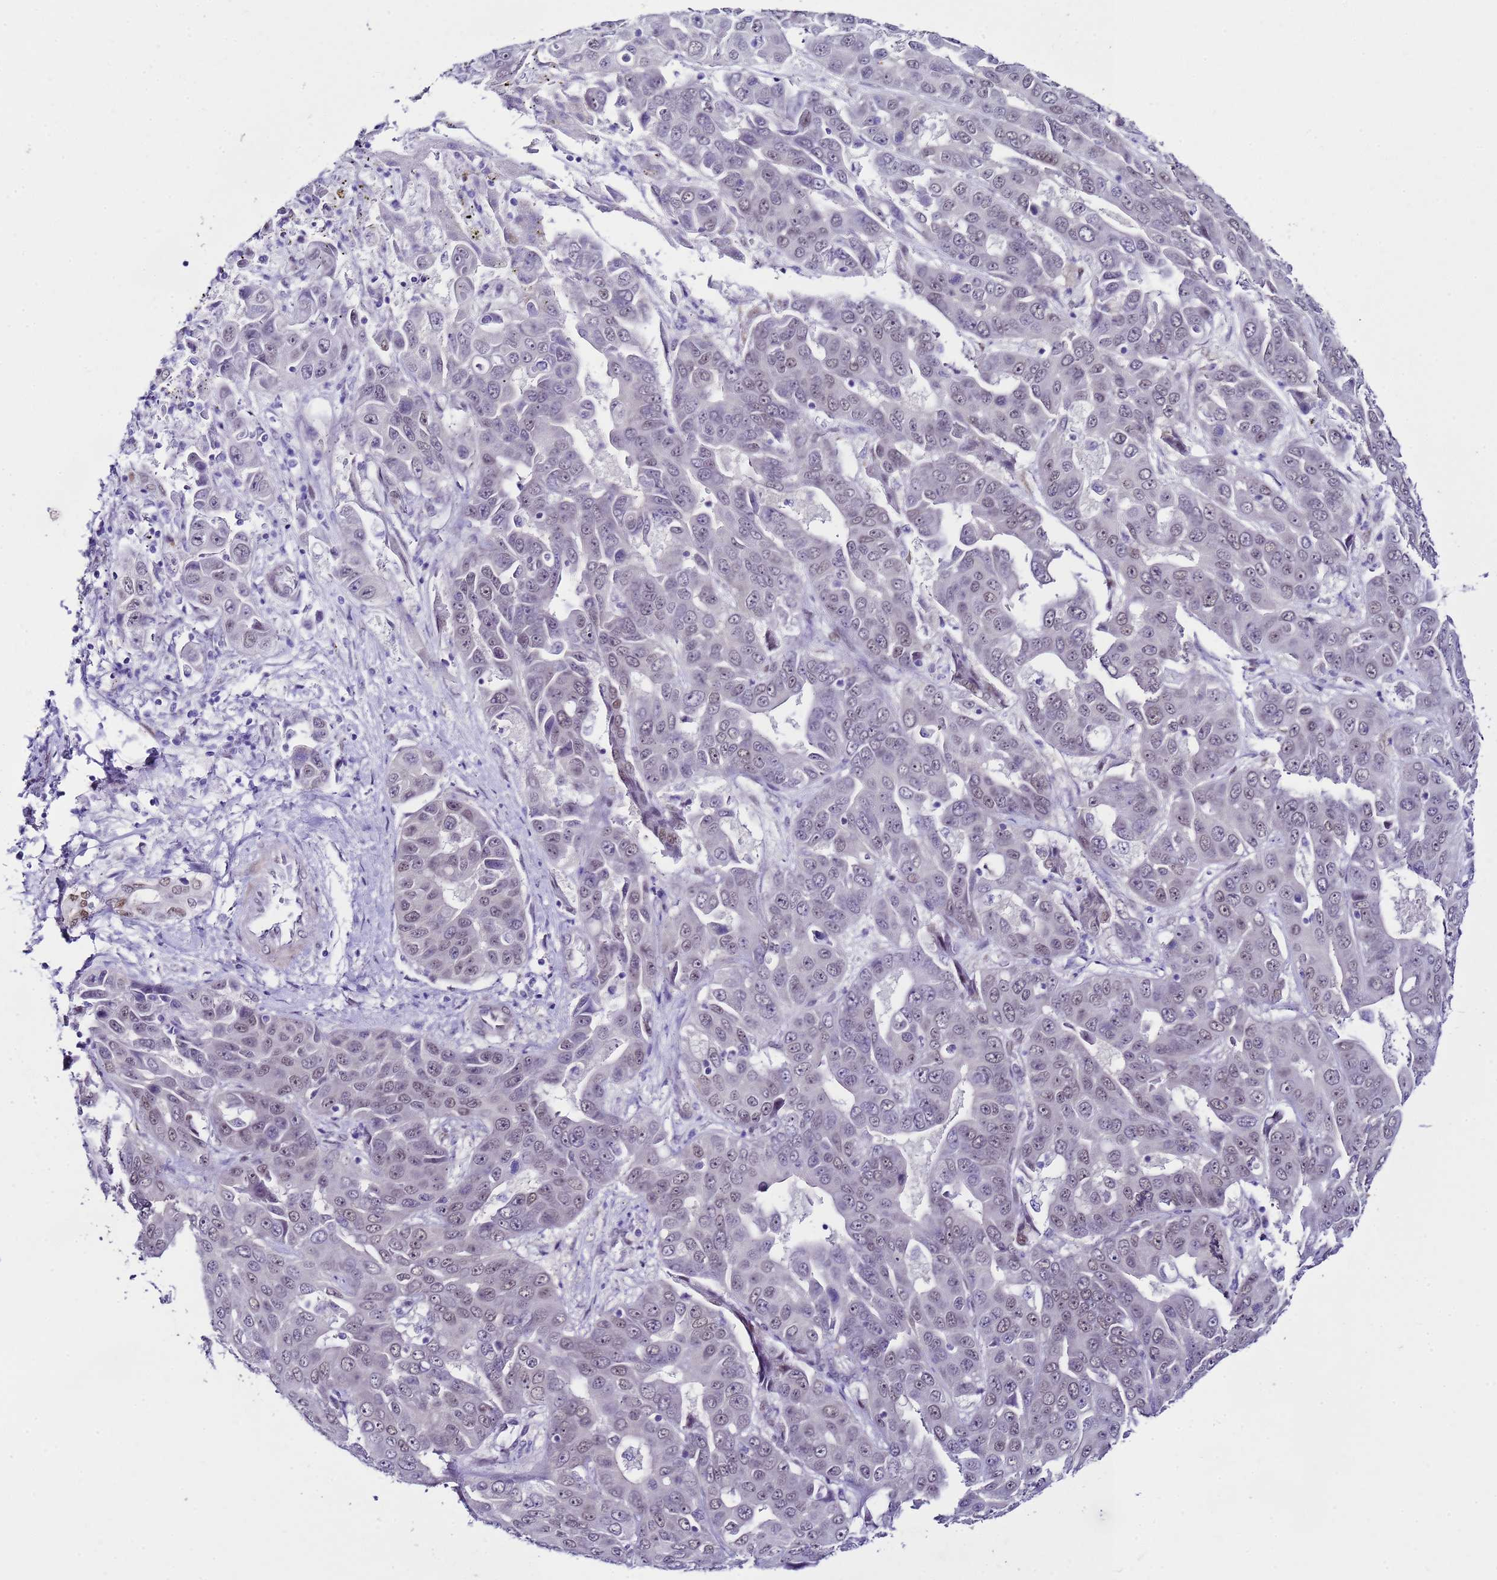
{"staining": {"intensity": "weak", "quantity": "25%-75%", "location": "nuclear"}, "tissue": "liver cancer", "cell_type": "Tumor cells", "image_type": "cancer", "snomed": [{"axis": "morphology", "description": "Cholangiocarcinoma"}, {"axis": "topography", "description": "Liver"}], "caption": "IHC of human liver cancer shows low levels of weak nuclear positivity in approximately 25%-75% of tumor cells.", "gene": "BCL7A", "patient": {"sex": "female", "age": 52}}